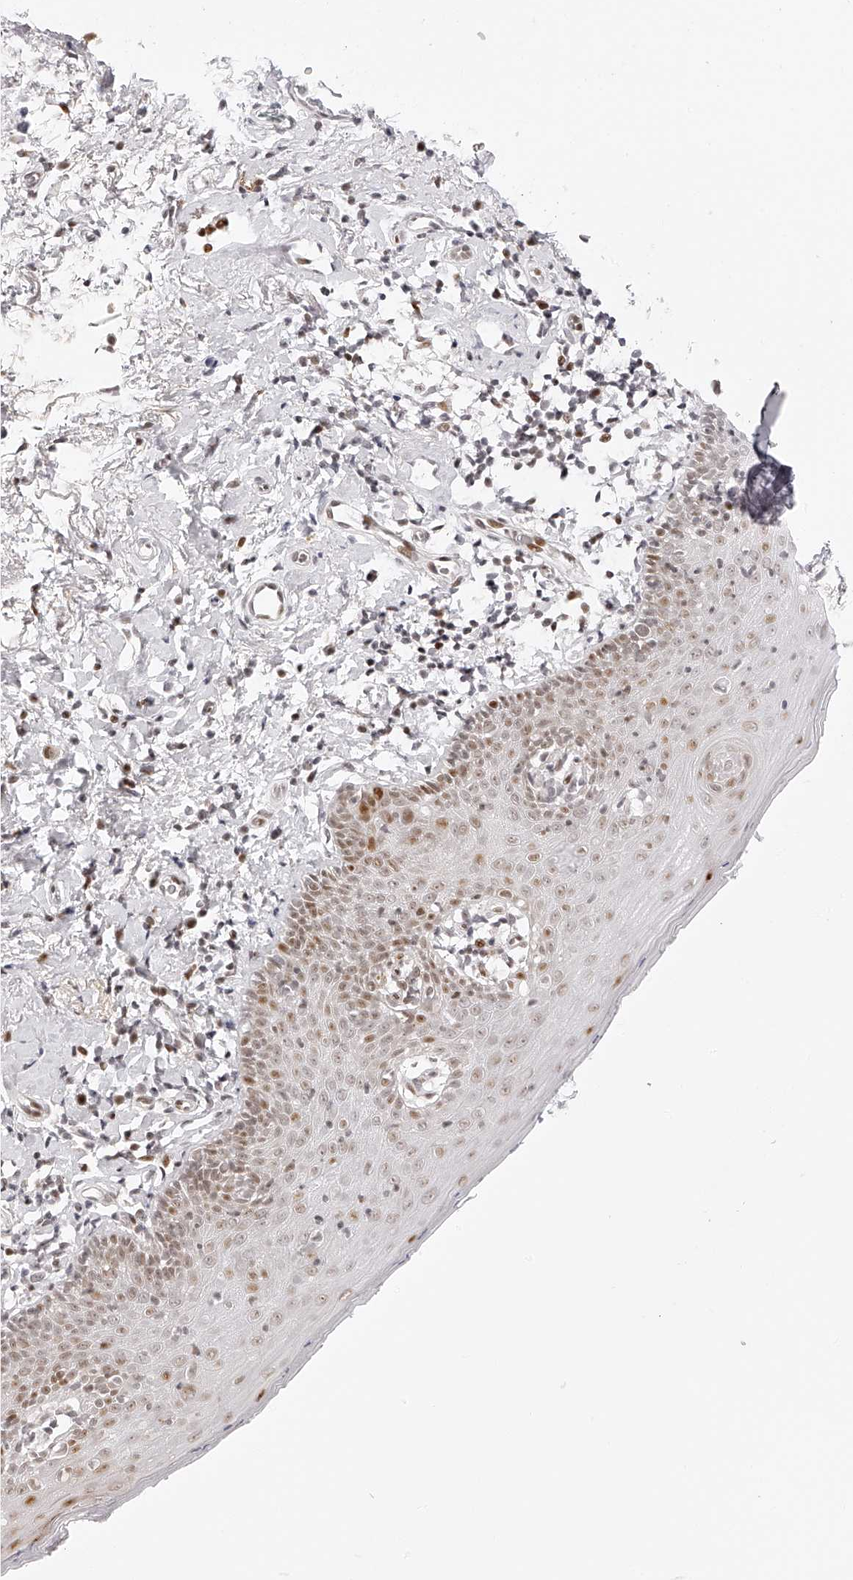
{"staining": {"intensity": "strong", "quantity": "25%-75%", "location": "nuclear"}, "tissue": "skin", "cell_type": "Epidermal cells", "image_type": "normal", "snomed": [{"axis": "morphology", "description": "Normal tissue, NOS"}, {"axis": "topography", "description": "Vulva"}], "caption": "An immunohistochemistry image of unremarkable tissue is shown. Protein staining in brown labels strong nuclear positivity in skin within epidermal cells.", "gene": "PLEKHG1", "patient": {"sex": "female", "age": 66}}